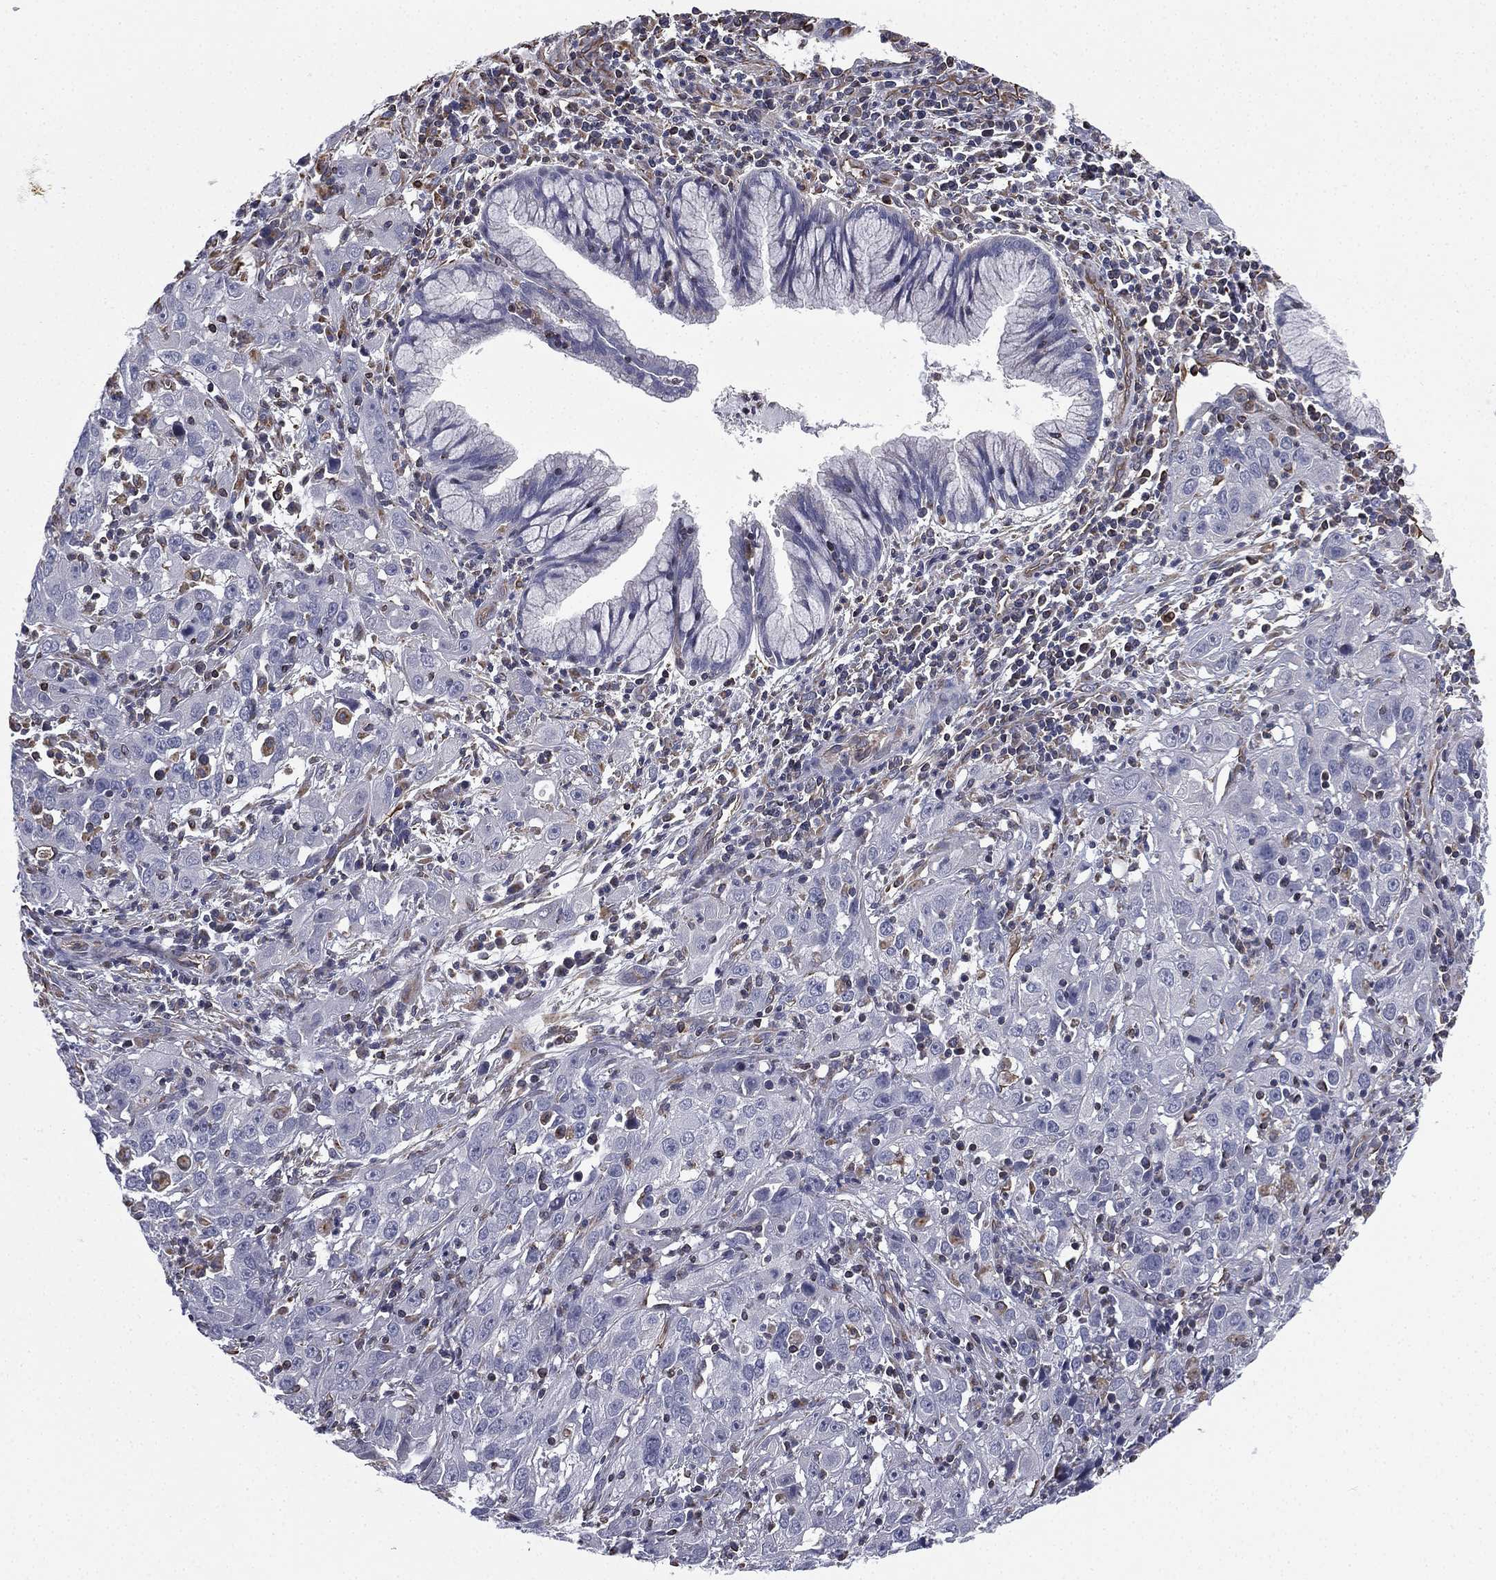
{"staining": {"intensity": "negative", "quantity": "none", "location": "none"}, "tissue": "cervical cancer", "cell_type": "Tumor cells", "image_type": "cancer", "snomed": [{"axis": "morphology", "description": "Squamous cell carcinoma, NOS"}, {"axis": "topography", "description": "Cervix"}], "caption": "There is no significant expression in tumor cells of squamous cell carcinoma (cervical).", "gene": "SCUBE1", "patient": {"sex": "female", "age": 32}}